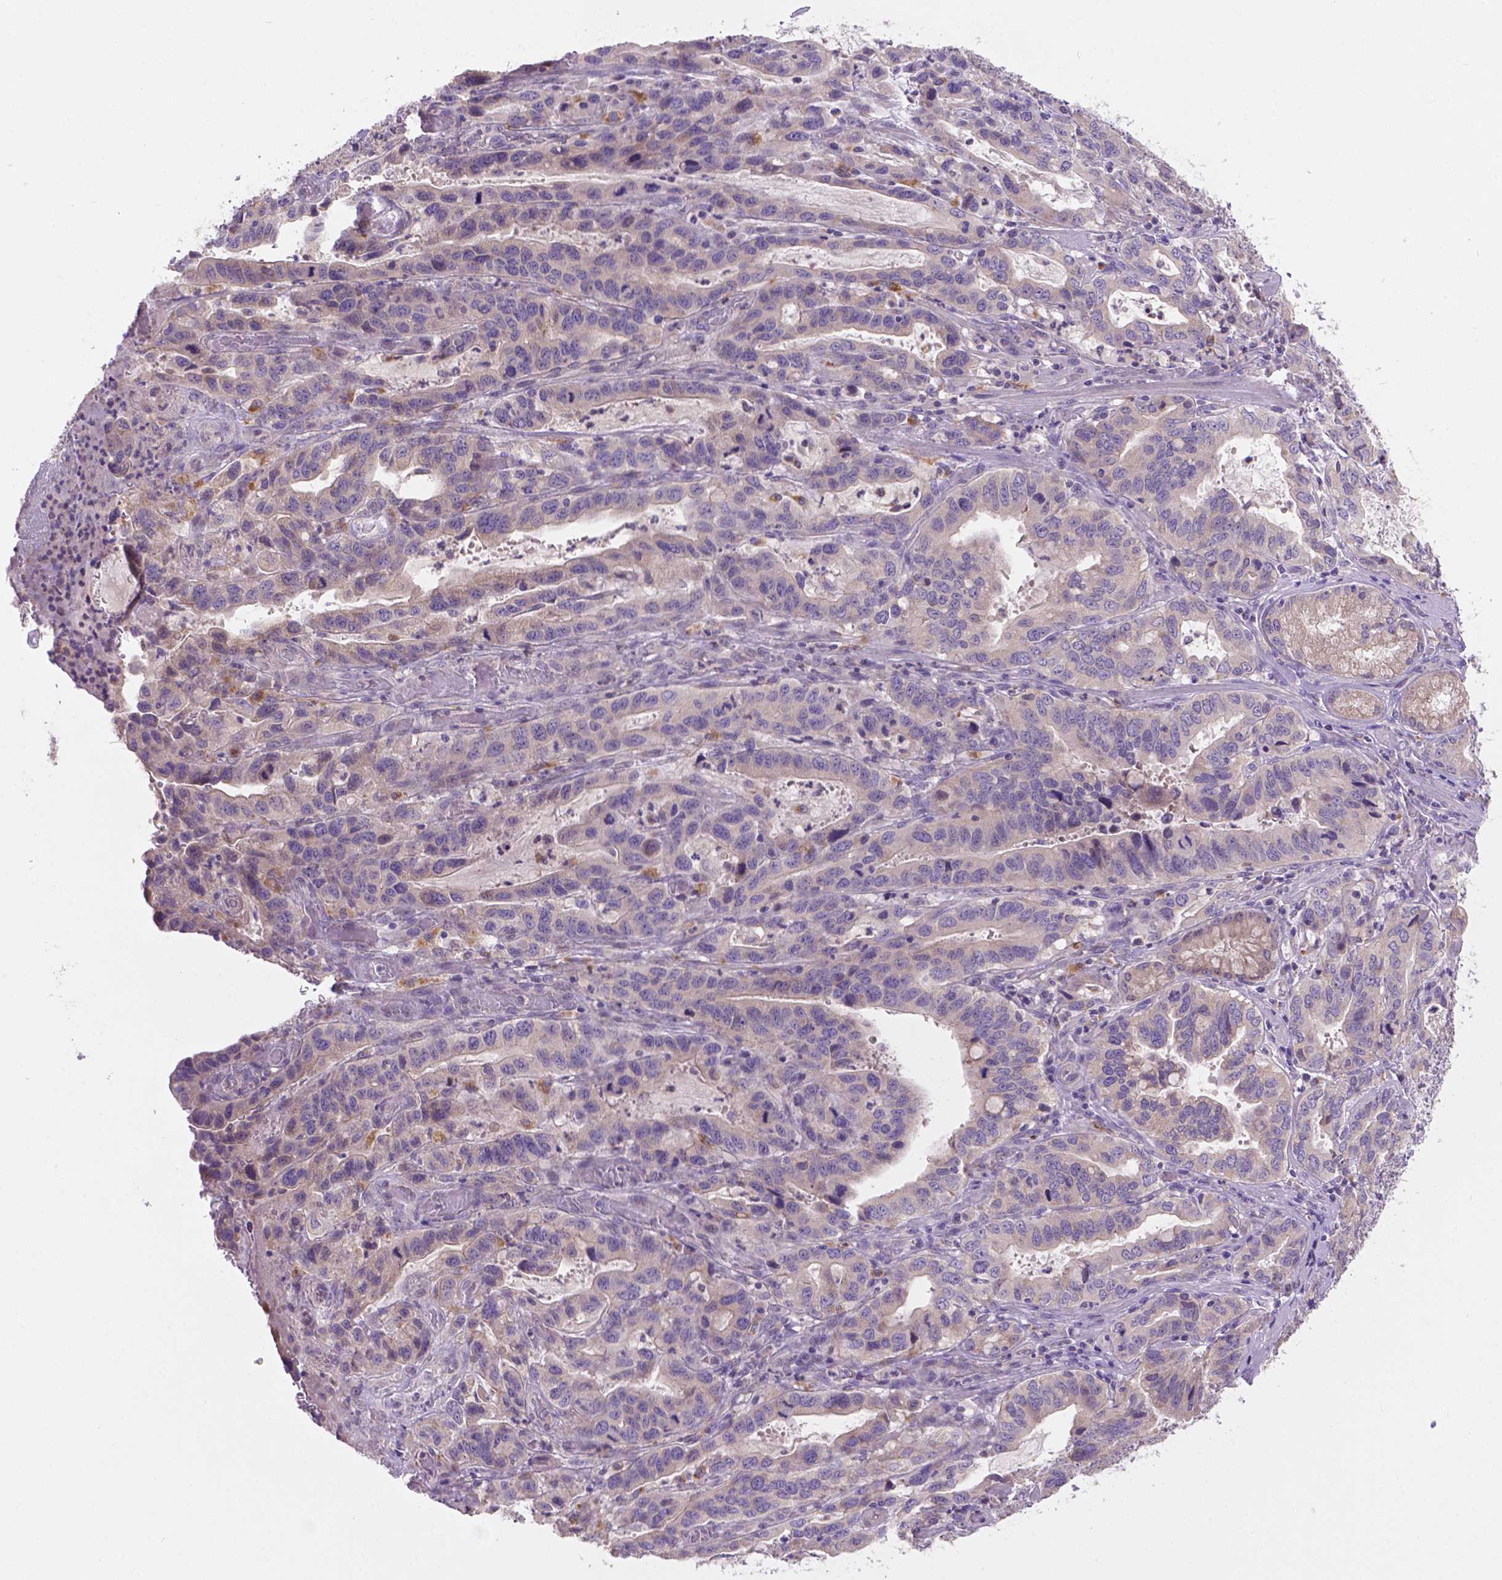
{"staining": {"intensity": "weak", "quantity": "<25%", "location": "cytoplasmic/membranous"}, "tissue": "stomach cancer", "cell_type": "Tumor cells", "image_type": "cancer", "snomed": [{"axis": "morphology", "description": "Adenocarcinoma, NOS"}, {"axis": "topography", "description": "Stomach, lower"}], "caption": "The photomicrograph shows no staining of tumor cells in stomach adenocarcinoma.", "gene": "CDH7", "patient": {"sex": "female", "age": 76}}